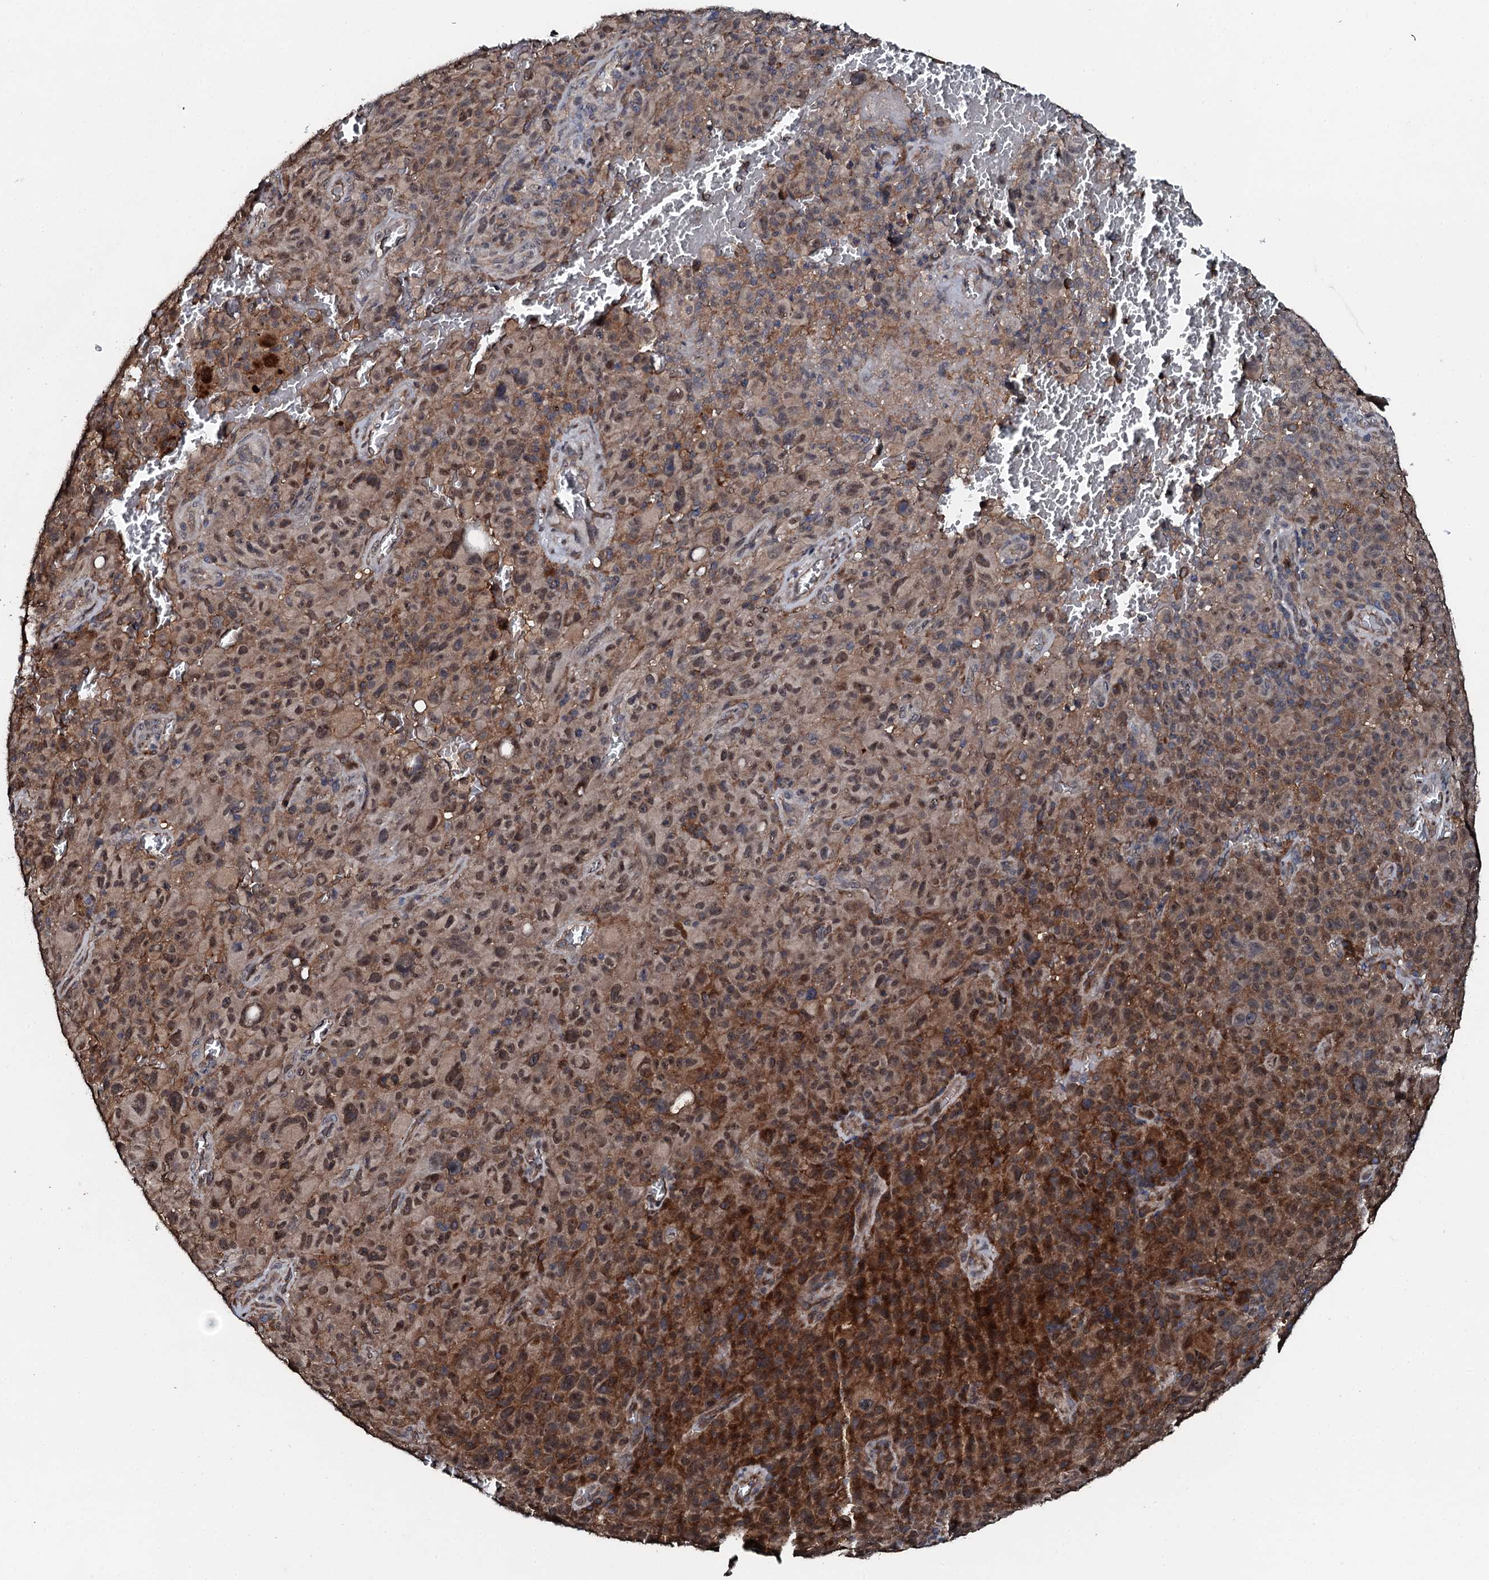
{"staining": {"intensity": "moderate", "quantity": ">75%", "location": "cytoplasmic/membranous,nuclear"}, "tissue": "melanoma", "cell_type": "Tumor cells", "image_type": "cancer", "snomed": [{"axis": "morphology", "description": "Malignant melanoma, NOS"}, {"axis": "topography", "description": "Skin"}], "caption": "Moderate cytoplasmic/membranous and nuclear expression for a protein is seen in approximately >75% of tumor cells of malignant melanoma using IHC.", "gene": "FLYWCH1", "patient": {"sex": "female", "age": 82}}